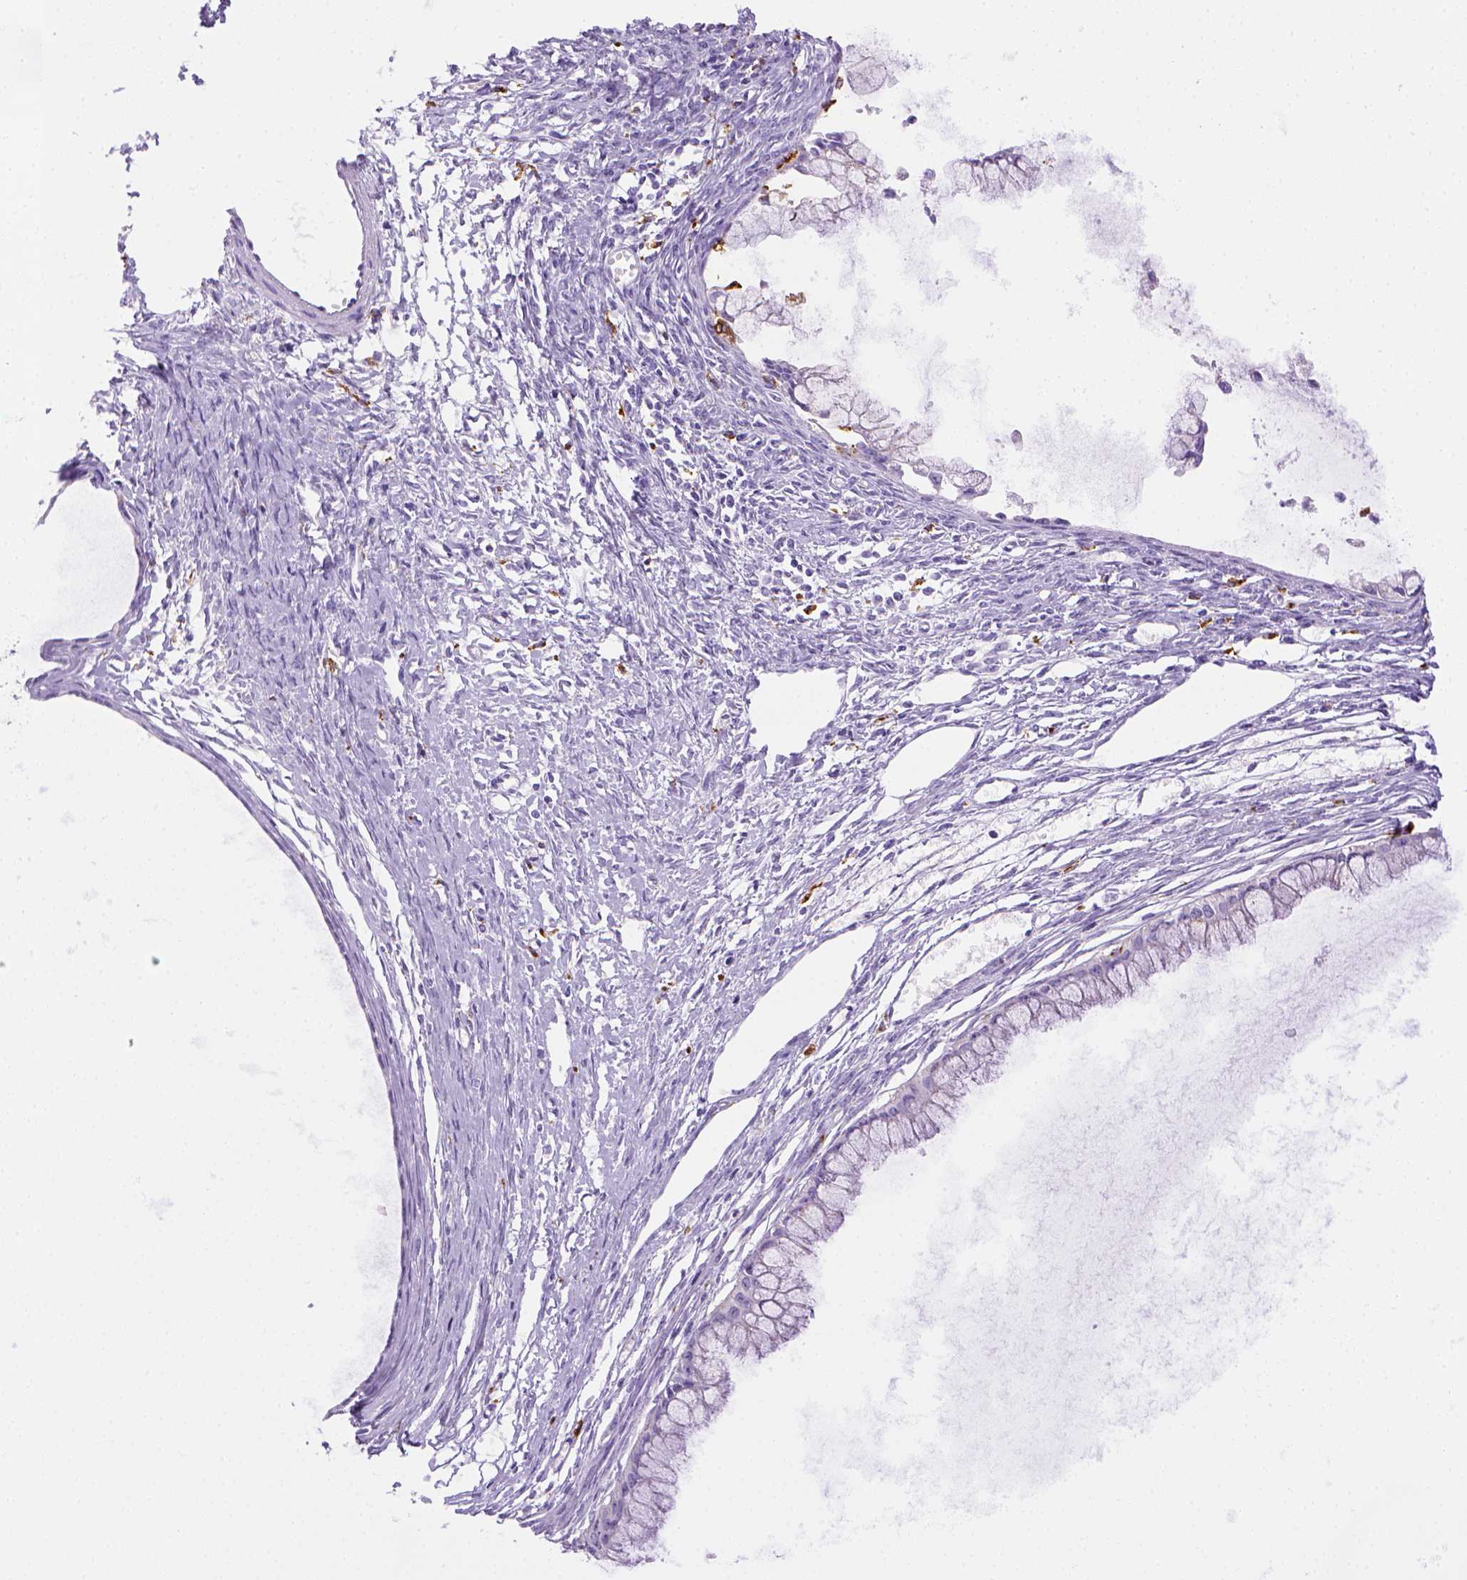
{"staining": {"intensity": "negative", "quantity": "none", "location": "none"}, "tissue": "ovarian cancer", "cell_type": "Tumor cells", "image_type": "cancer", "snomed": [{"axis": "morphology", "description": "Cystadenocarcinoma, mucinous, NOS"}, {"axis": "topography", "description": "Ovary"}], "caption": "The immunohistochemistry micrograph has no significant positivity in tumor cells of ovarian cancer tissue.", "gene": "CD68", "patient": {"sex": "female", "age": 41}}